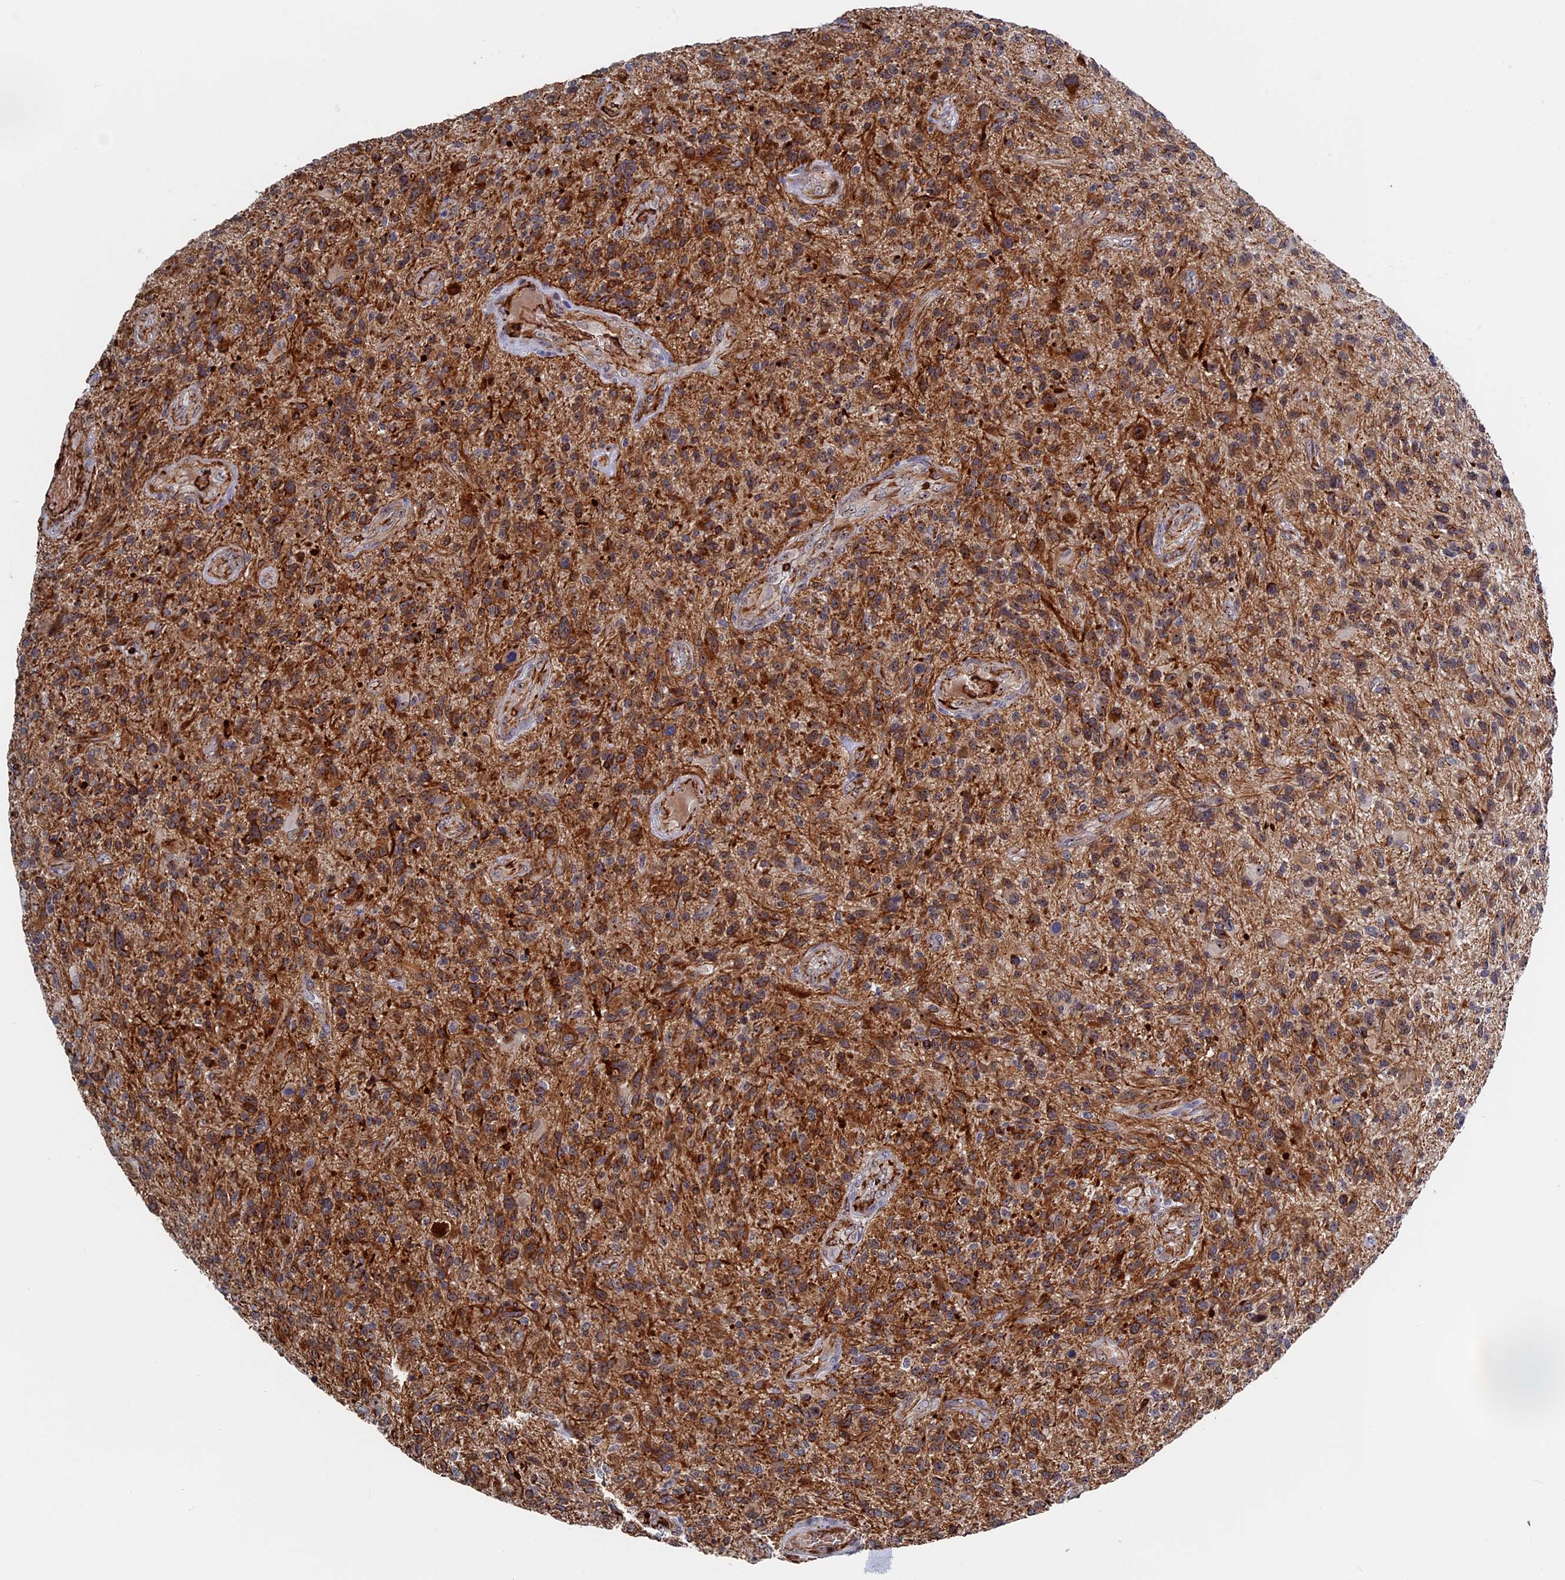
{"staining": {"intensity": "strong", "quantity": "25%-75%", "location": "cytoplasmic/membranous"}, "tissue": "glioma", "cell_type": "Tumor cells", "image_type": "cancer", "snomed": [{"axis": "morphology", "description": "Glioma, malignant, High grade"}, {"axis": "topography", "description": "Brain"}], "caption": "Strong cytoplasmic/membranous protein positivity is identified in approximately 25%-75% of tumor cells in malignant glioma (high-grade). (DAB (3,3'-diaminobenzidine) IHC, brown staining for protein, blue staining for nuclei).", "gene": "EXOSC9", "patient": {"sex": "male", "age": 47}}